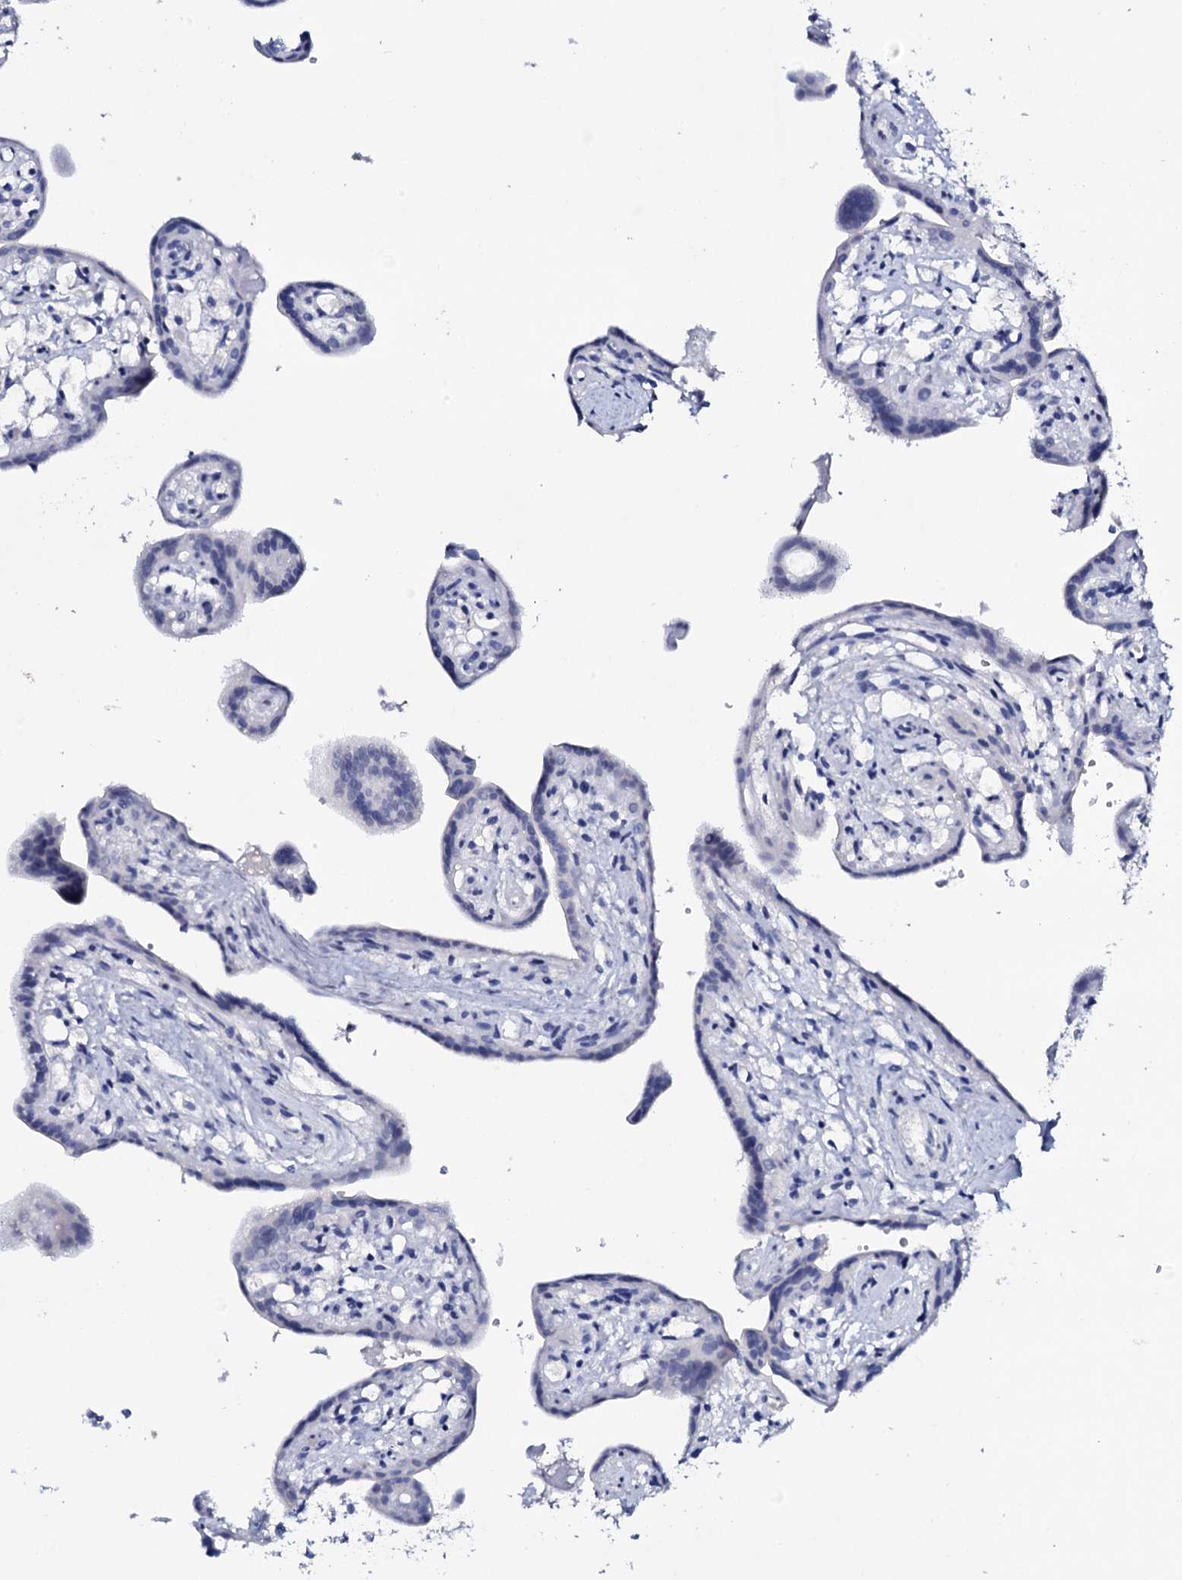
{"staining": {"intensity": "negative", "quantity": "none", "location": "none"}, "tissue": "placenta", "cell_type": "Trophoblastic cells", "image_type": "normal", "snomed": [{"axis": "morphology", "description": "Normal tissue, NOS"}, {"axis": "topography", "description": "Placenta"}], "caption": "An immunohistochemistry (IHC) photomicrograph of unremarkable placenta is shown. There is no staining in trophoblastic cells of placenta.", "gene": "FBXL16", "patient": {"sex": "female", "age": 37}}